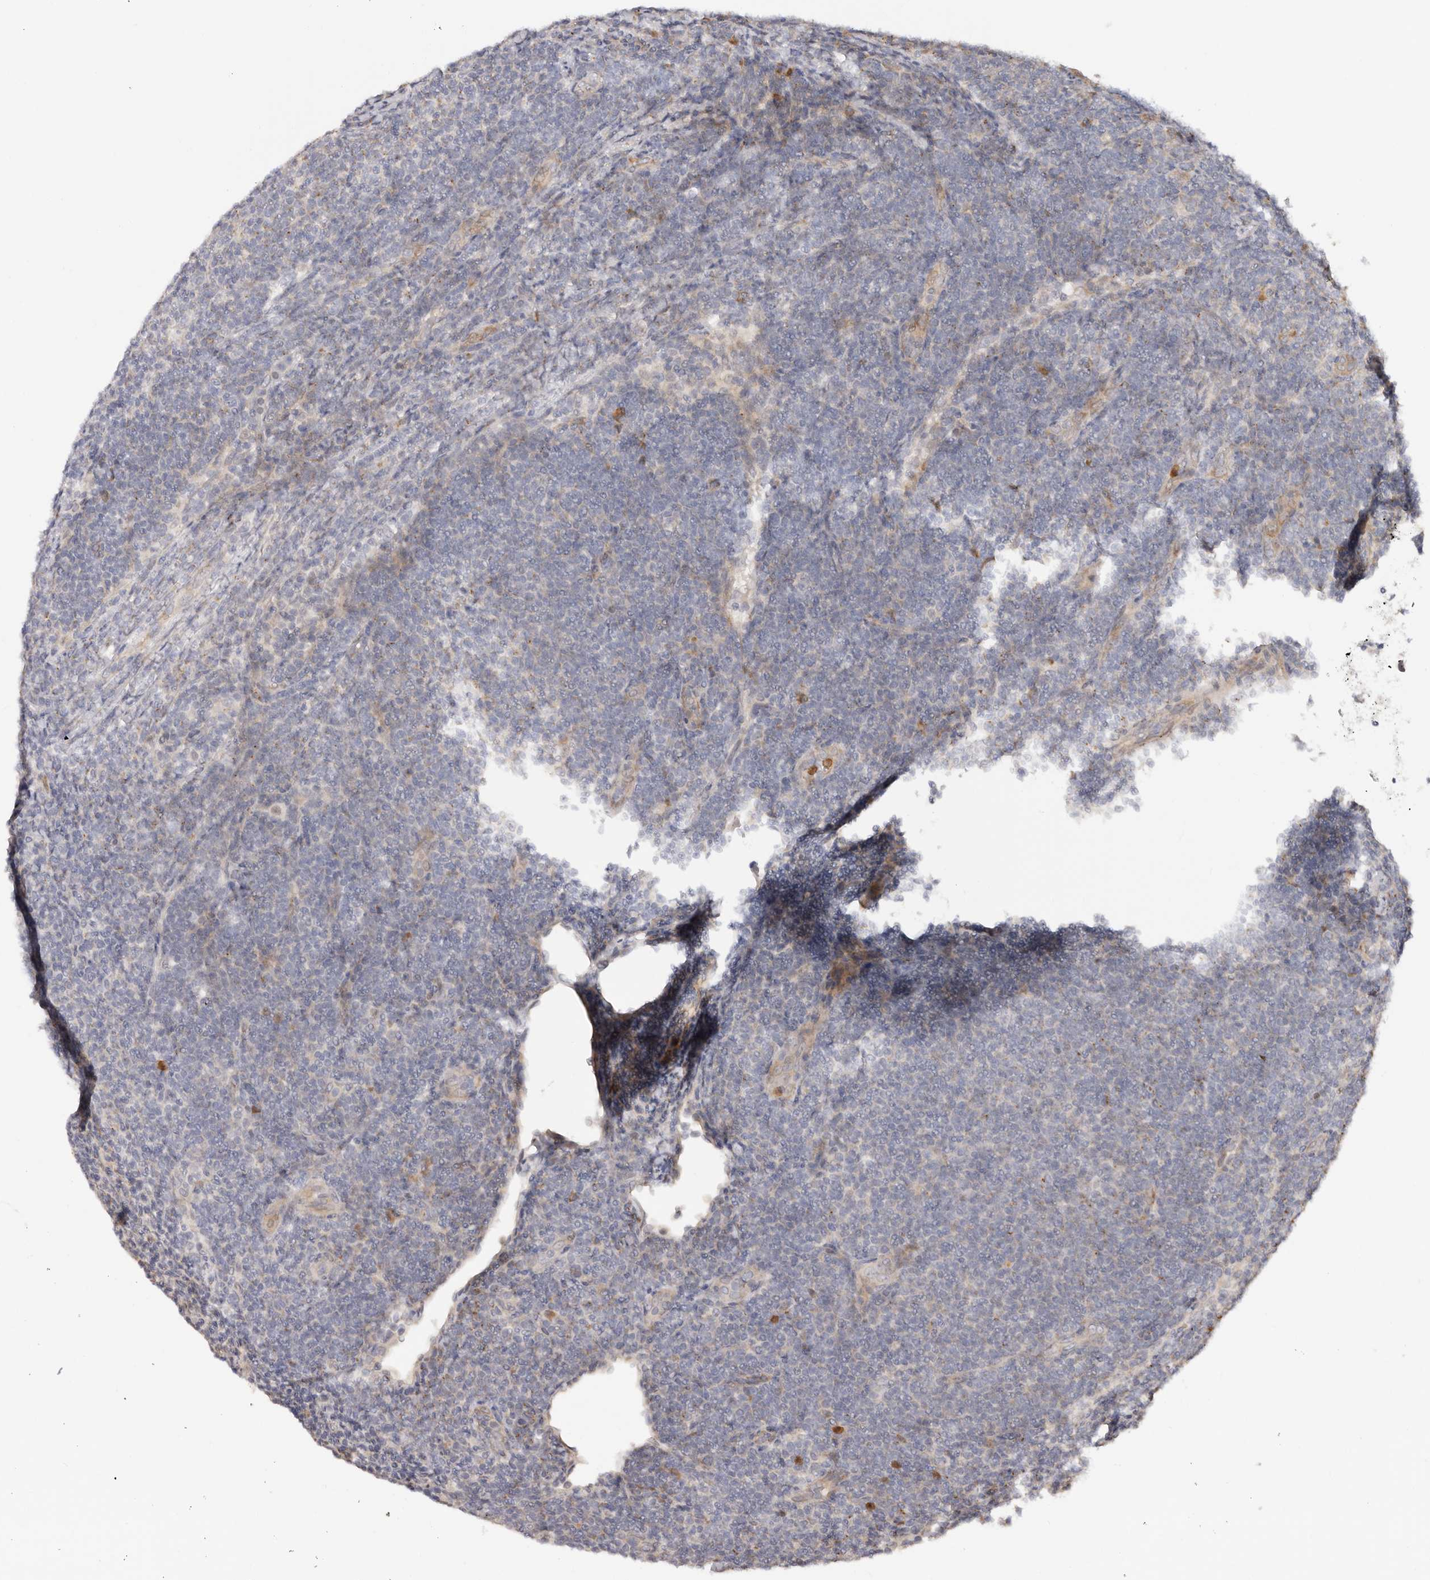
{"staining": {"intensity": "negative", "quantity": "none", "location": "none"}, "tissue": "lymphoma", "cell_type": "Tumor cells", "image_type": "cancer", "snomed": [{"axis": "morphology", "description": "Malignant lymphoma, non-Hodgkin's type, Low grade"}, {"axis": "topography", "description": "Lymph node"}], "caption": "This is an immunohistochemistry (IHC) histopathology image of human lymphoma. There is no staining in tumor cells.", "gene": "BCL2L15", "patient": {"sex": "male", "age": 66}}